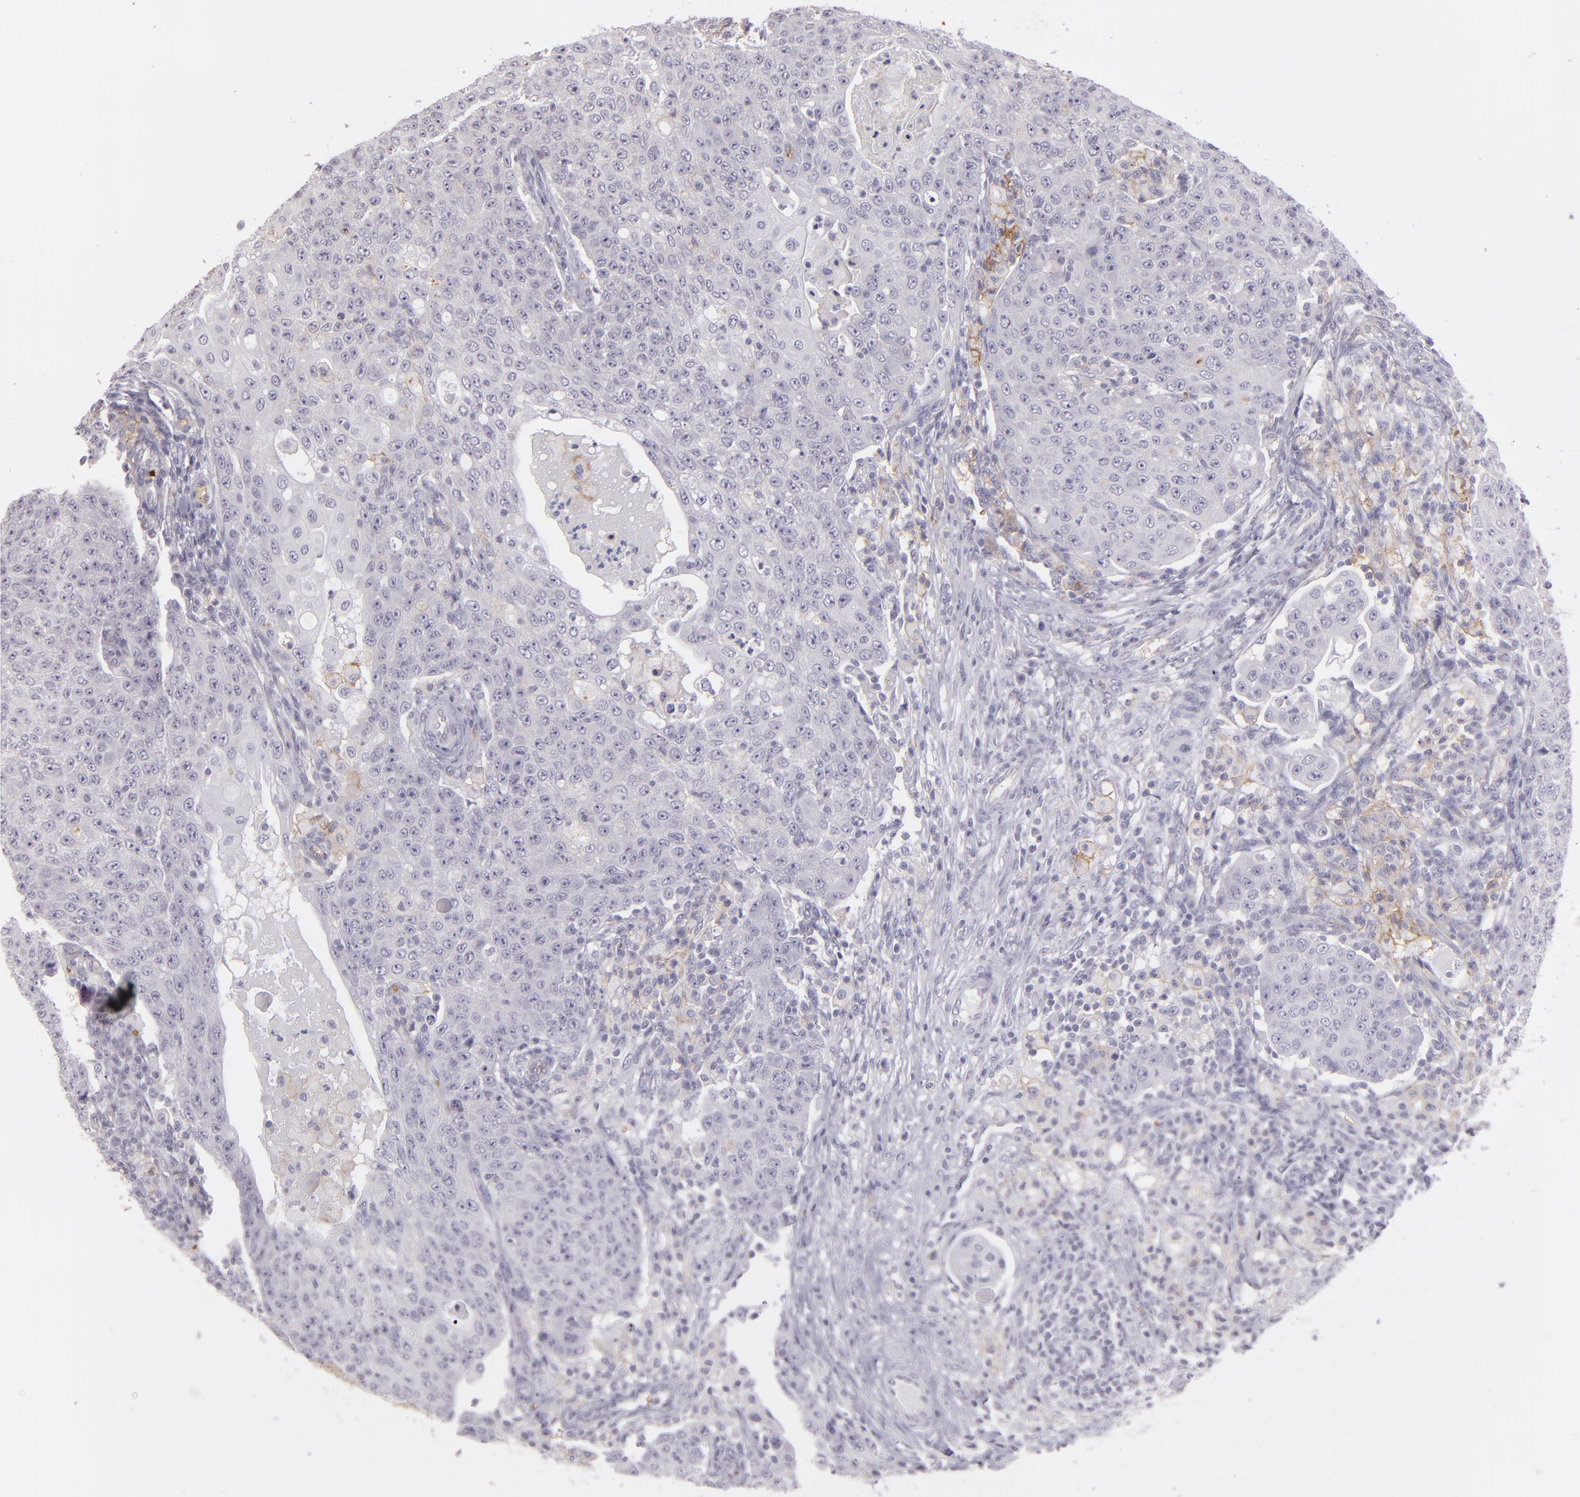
{"staining": {"intensity": "negative", "quantity": "none", "location": "none"}, "tissue": "lymph node", "cell_type": "Germinal center cells", "image_type": "normal", "snomed": [{"axis": "morphology", "description": "Normal tissue, NOS"}, {"axis": "topography", "description": "Lymph node"}], "caption": "Germinal center cells show no significant expression in benign lymph node. Brightfield microscopy of immunohistochemistry (IHC) stained with DAB (3,3'-diaminobenzidine) (brown) and hematoxylin (blue), captured at high magnification.", "gene": "ACE", "patient": {"sex": "female", "age": 42}}